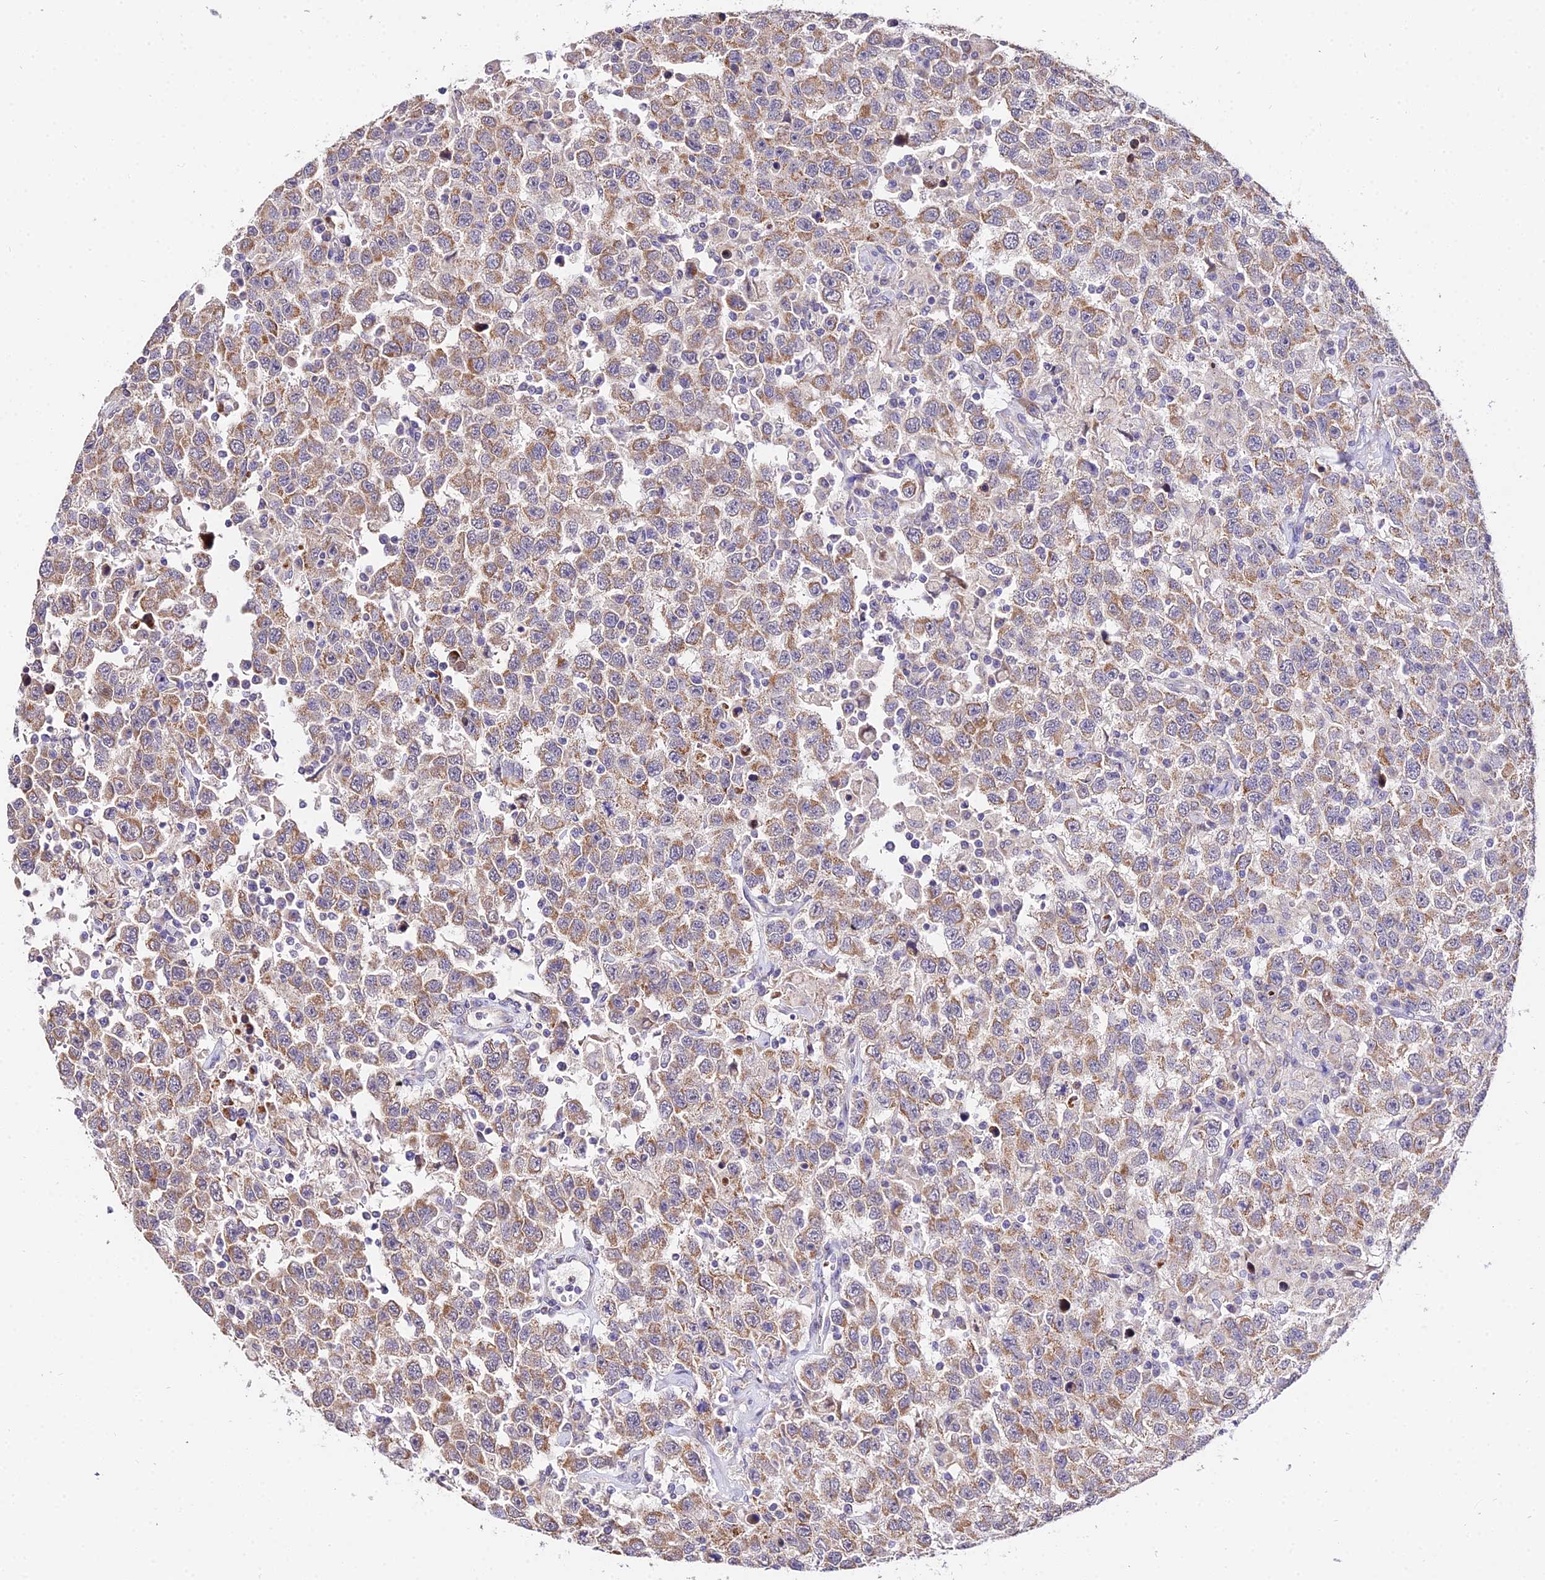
{"staining": {"intensity": "moderate", "quantity": ">75%", "location": "cytoplasmic/membranous"}, "tissue": "testis cancer", "cell_type": "Tumor cells", "image_type": "cancer", "snomed": [{"axis": "morphology", "description": "Seminoma, NOS"}, {"axis": "topography", "description": "Testis"}], "caption": "IHC (DAB (3,3'-diaminobenzidine)) staining of human testis seminoma shows moderate cytoplasmic/membranous protein positivity in about >75% of tumor cells.", "gene": "WDR5B", "patient": {"sex": "male", "age": 41}}